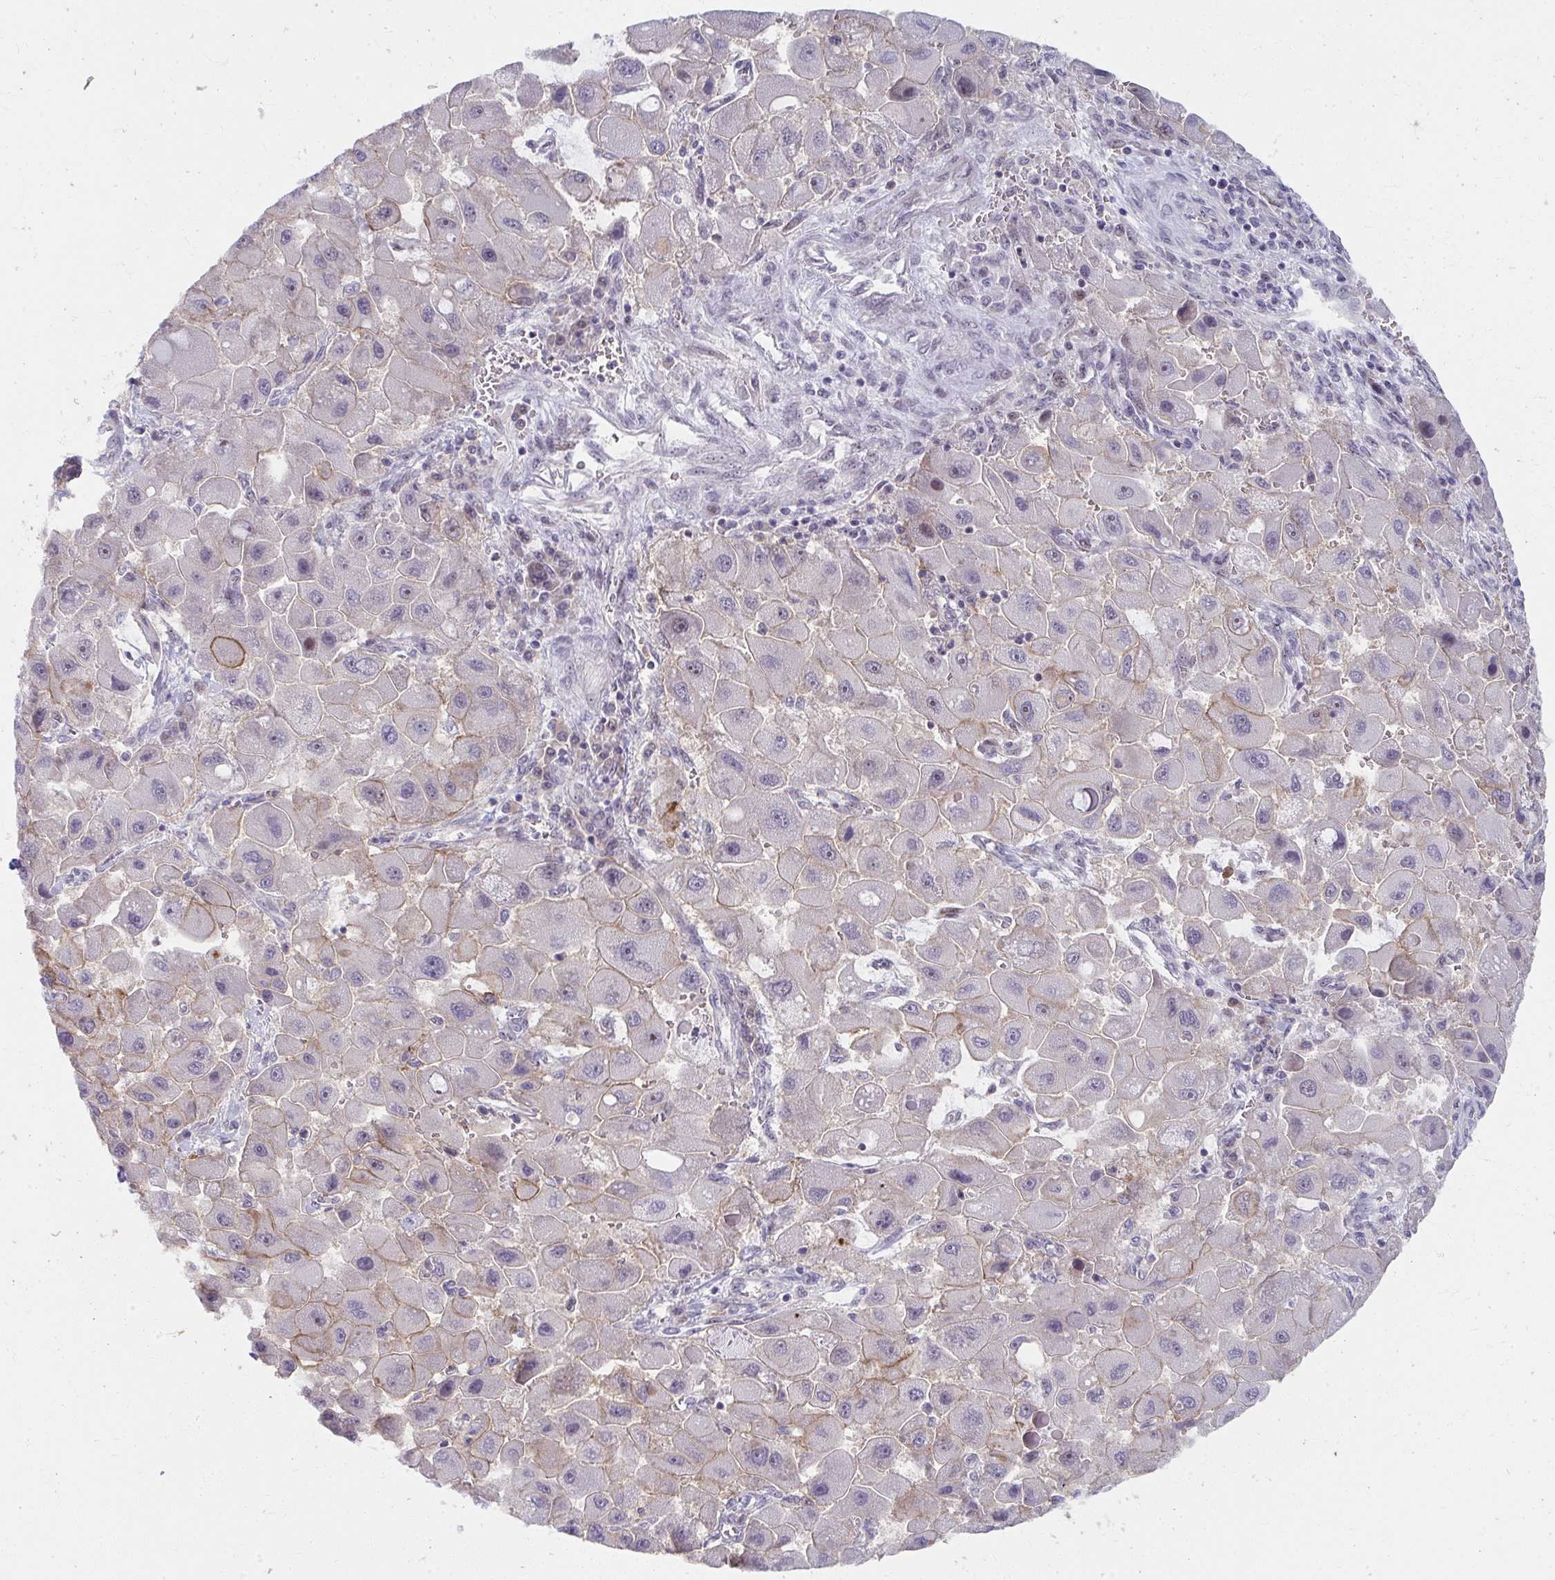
{"staining": {"intensity": "weak", "quantity": "25%-75%", "location": "cytoplasmic/membranous"}, "tissue": "liver cancer", "cell_type": "Tumor cells", "image_type": "cancer", "snomed": [{"axis": "morphology", "description": "Carcinoma, Hepatocellular, NOS"}, {"axis": "topography", "description": "Liver"}], "caption": "Protein analysis of hepatocellular carcinoma (liver) tissue shows weak cytoplasmic/membranous expression in about 25%-75% of tumor cells.", "gene": "MUS81", "patient": {"sex": "male", "age": 24}}